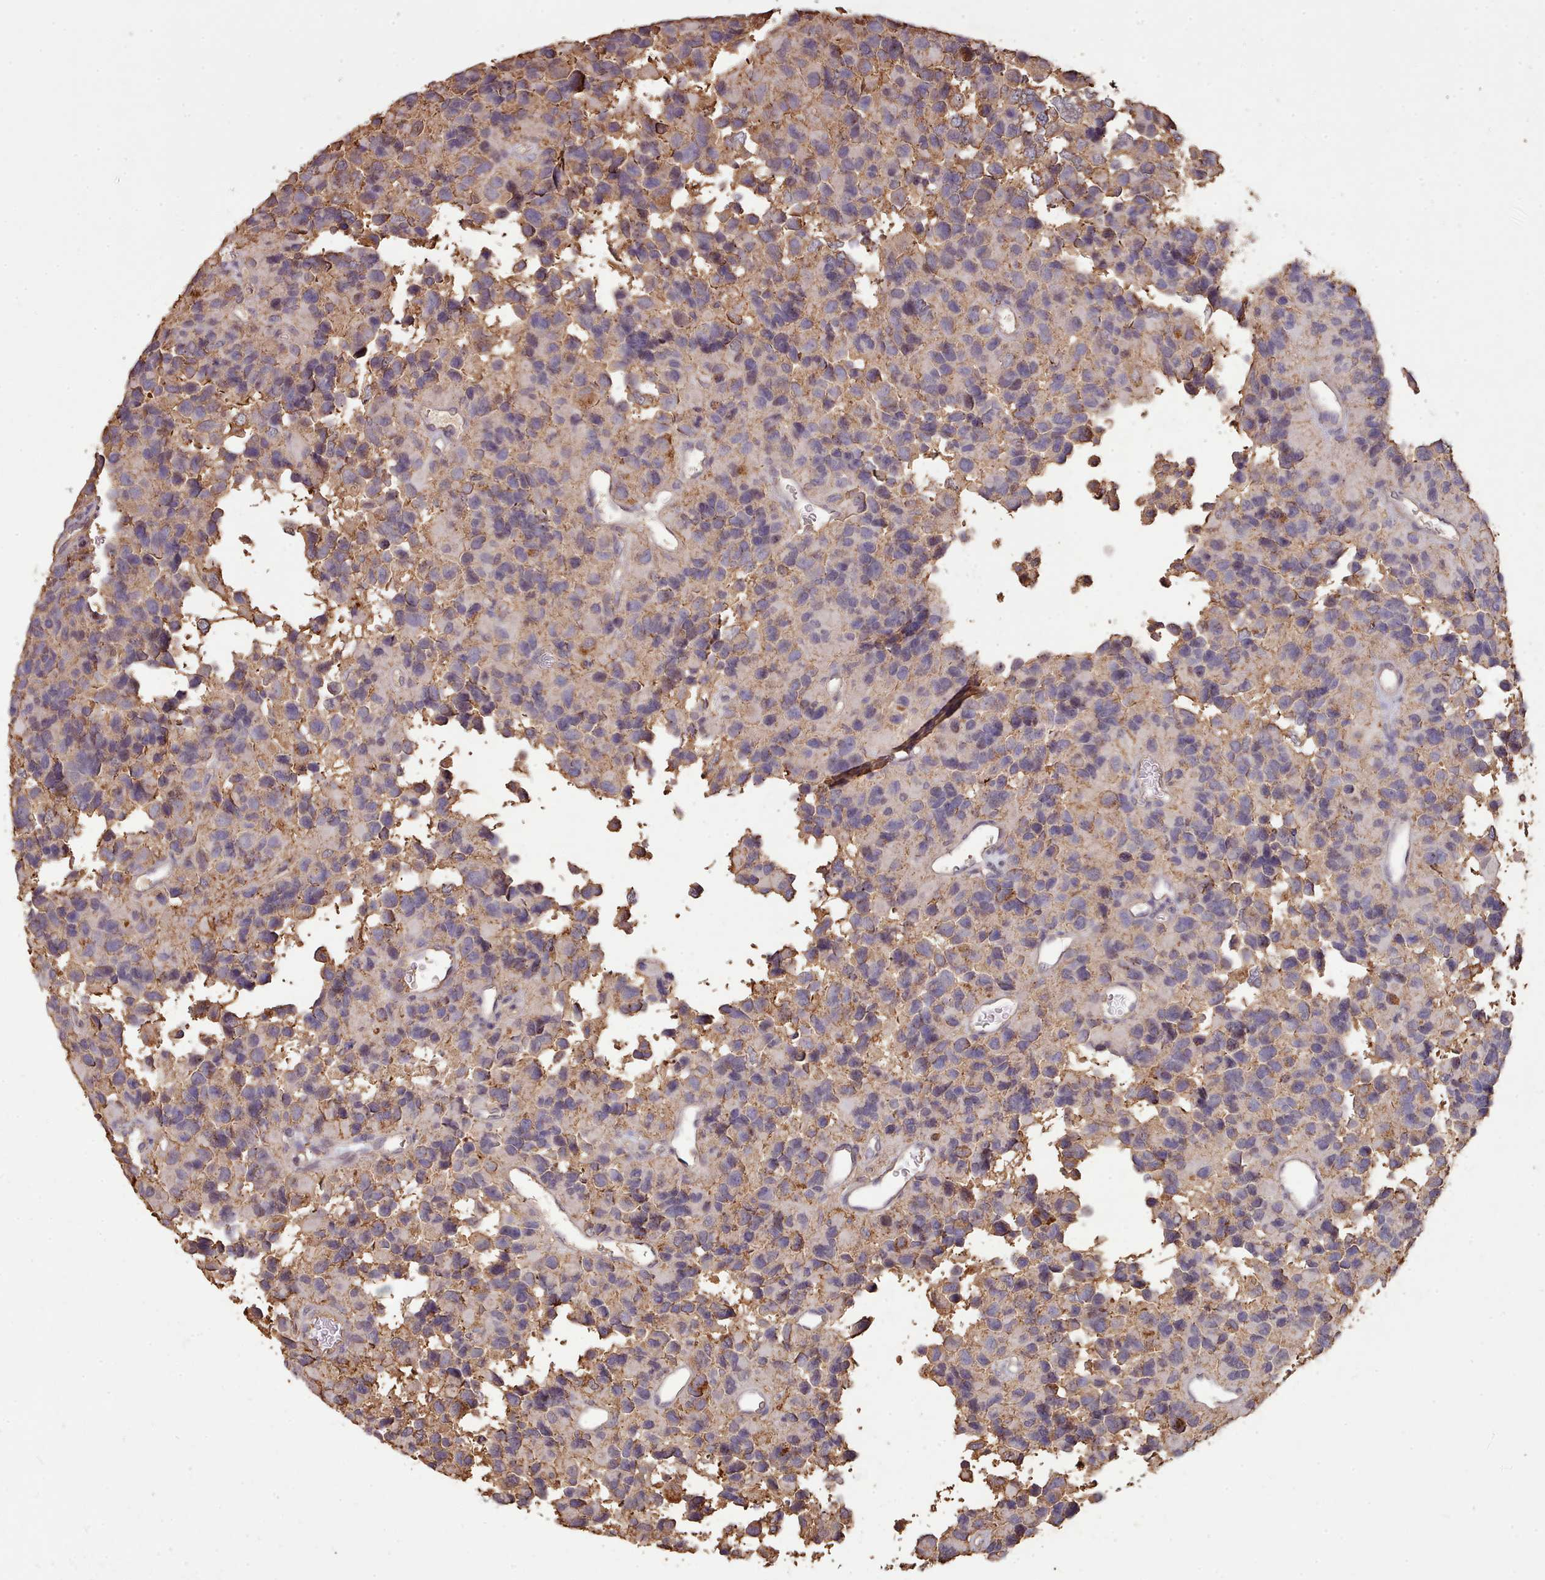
{"staining": {"intensity": "negative", "quantity": "none", "location": "none"}, "tissue": "glioma", "cell_type": "Tumor cells", "image_type": "cancer", "snomed": [{"axis": "morphology", "description": "Glioma, malignant, High grade"}, {"axis": "topography", "description": "Brain"}], "caption": "DAB (3,3'-diaminobenzidine) immunohistochemical staining of glioma exhibits no significant positivity in tumor cells.", "gene": "METRN", "patient": {"sex": "male", "age": 77}}